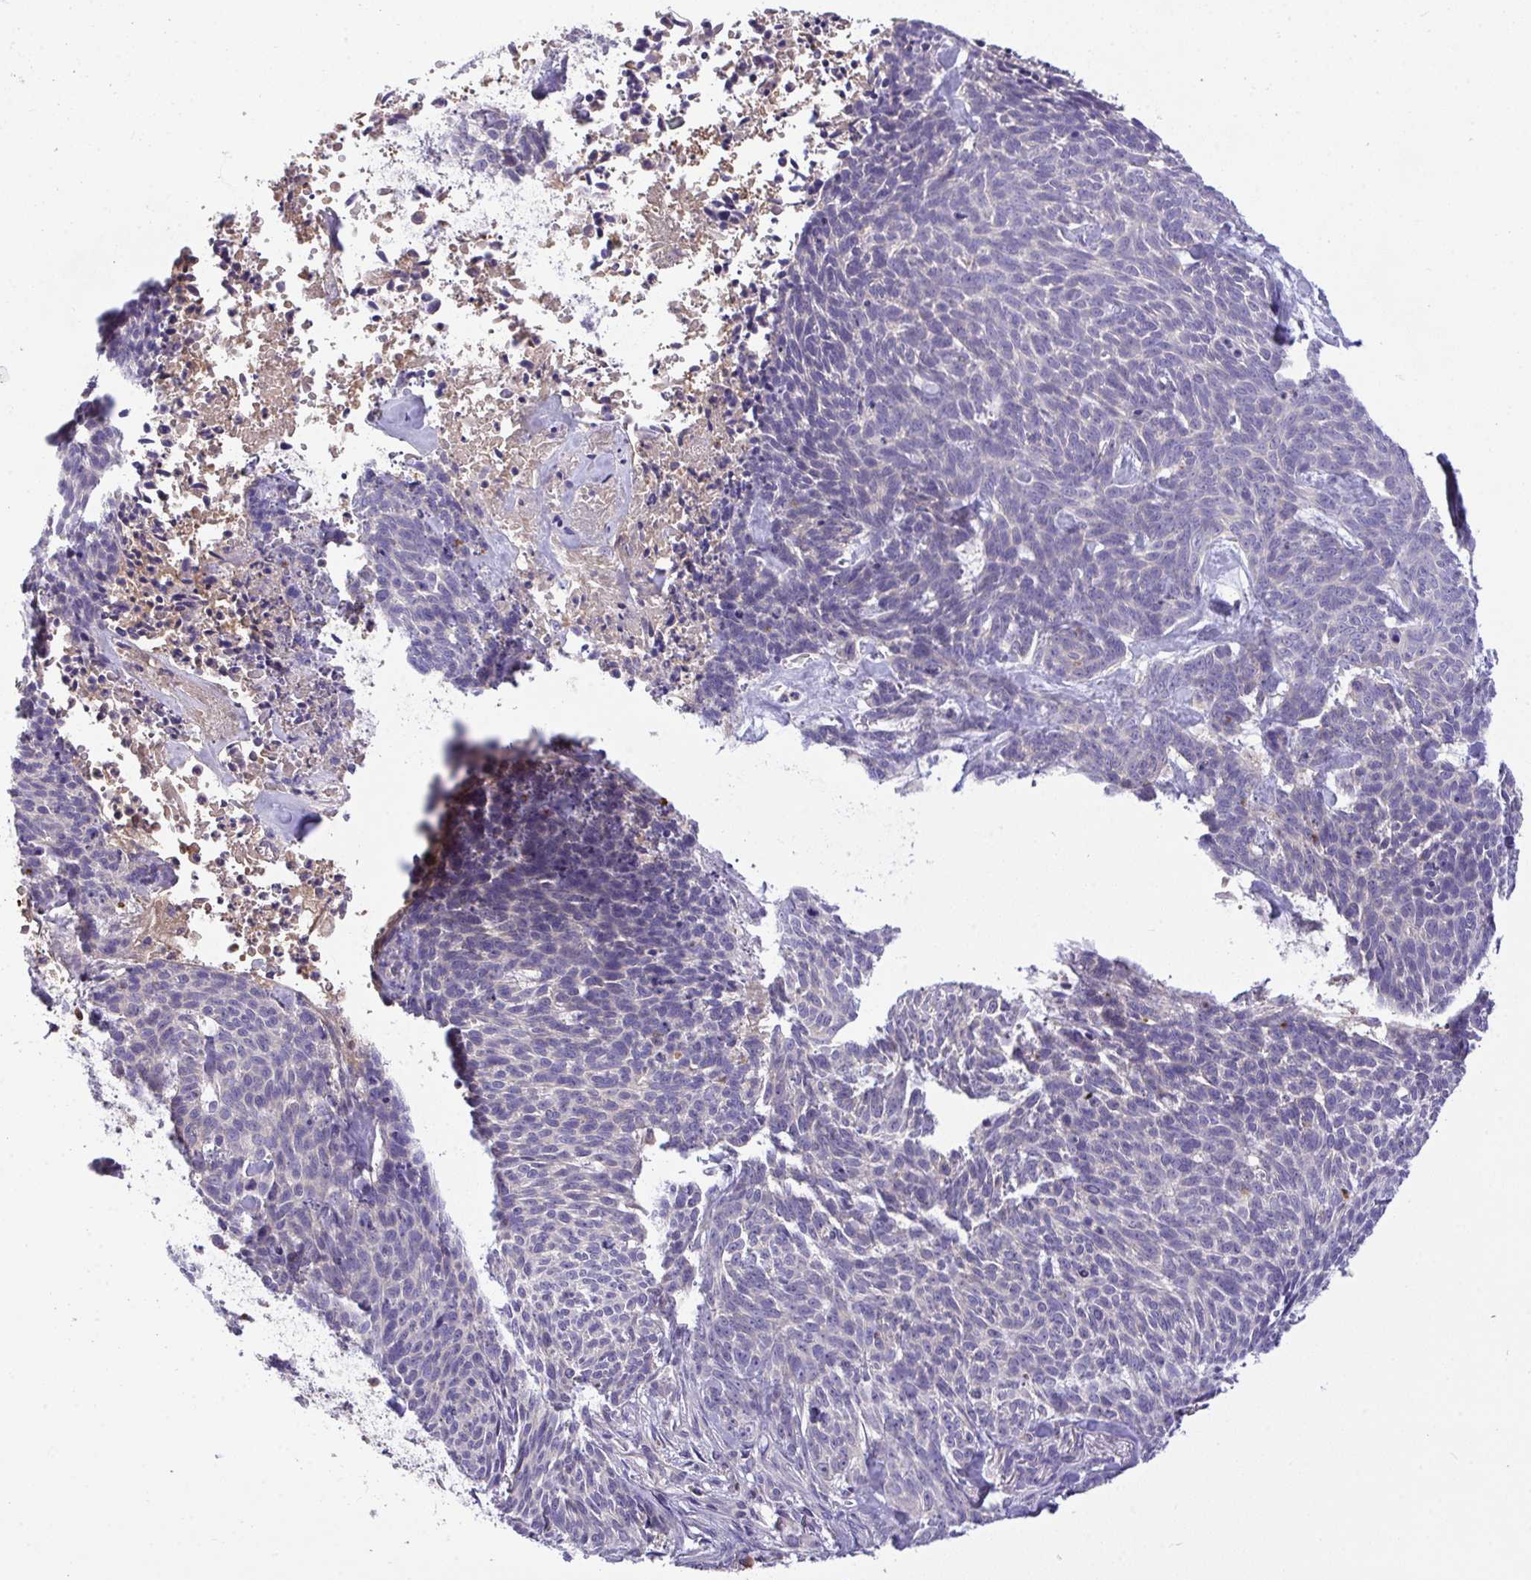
{"staining": {"intensity": "negative", "quantity": "none", "location": "none"}, "tissue": "skin cancer", "cell_type": "Tumor cells", "image_type": "cancer", "snomed": [{"axis": "morphology", "description": "Basal cell carcinoma"}, {"axis": "topography", "description": "Skin"}], "caption": "This is a photomicrograph of immunohistochemistry (IHC) staining of skin cancer, which shows no positivity in tumor cells. (Stains: DAB (3,3'-diaminobenzidine) IHC with hematoxylin counter stain, Microscopy: brightfield microscopy at high magnification).", "gene": "ZNF581", "patient": {"sex": "female", "age": 93}}